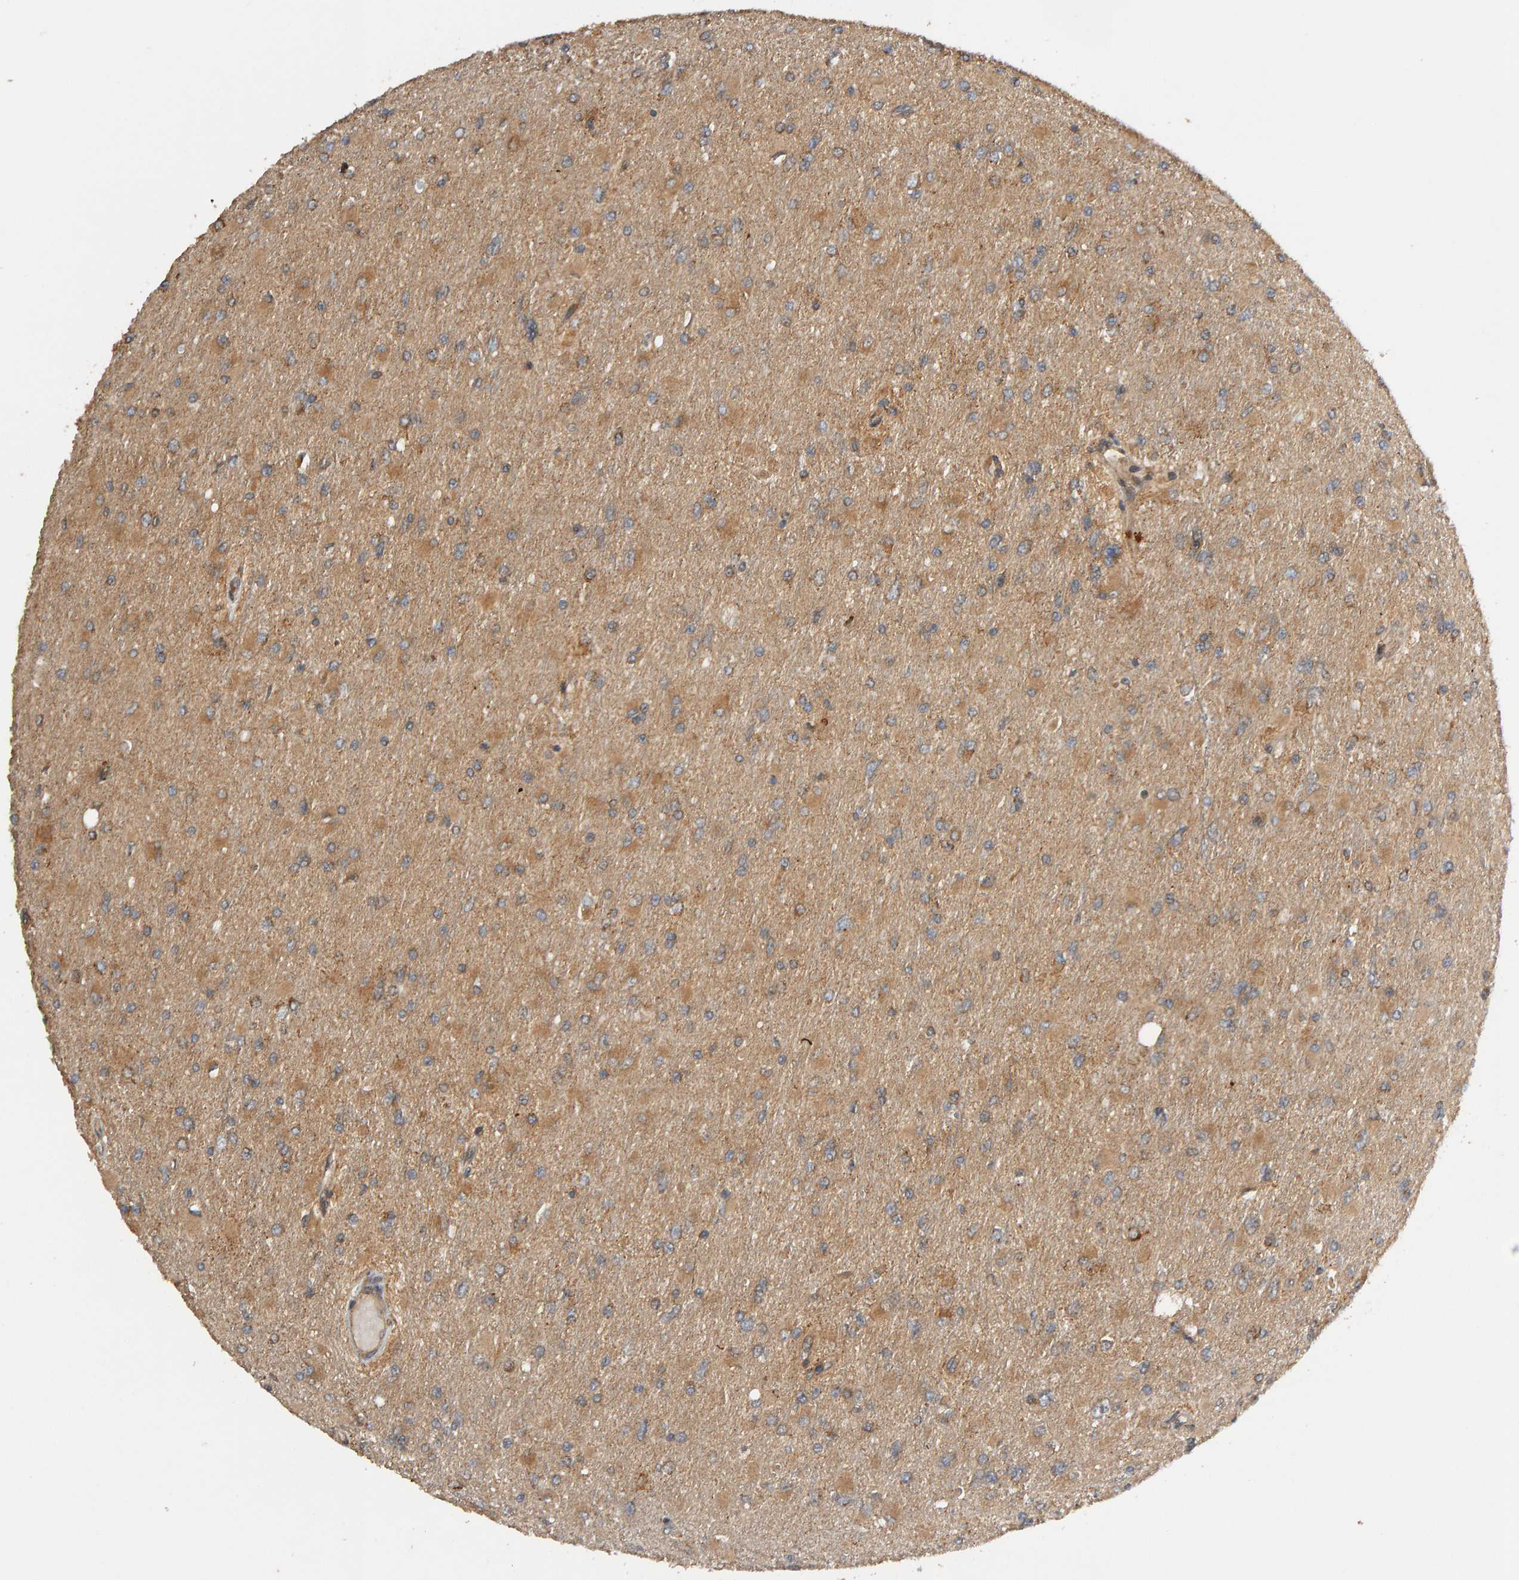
{"staining": {"intensity": "moderate", "quantity": ">75%", "location": "cytoplasmic/membranous"}, "tissue": "glioma", "cell_type": "Tumor cells", "image_type": "cancer", "snomed": [{"axis": "morphology", "description": "Glioma, malignant, High grade"}, {"axis": "topography", "description": "Cerebral cortex"}], "caption": "DAB (3,3'-diaminobenzidine) immunohistochemical staining of human high-grade glioma (malignant) exhibits moderate cytoplasmic/membranous protein staining in approximately >75% of tumor cells.", "gene": "ZFAND1", "patient": {"sex": "female", "age": 36}}